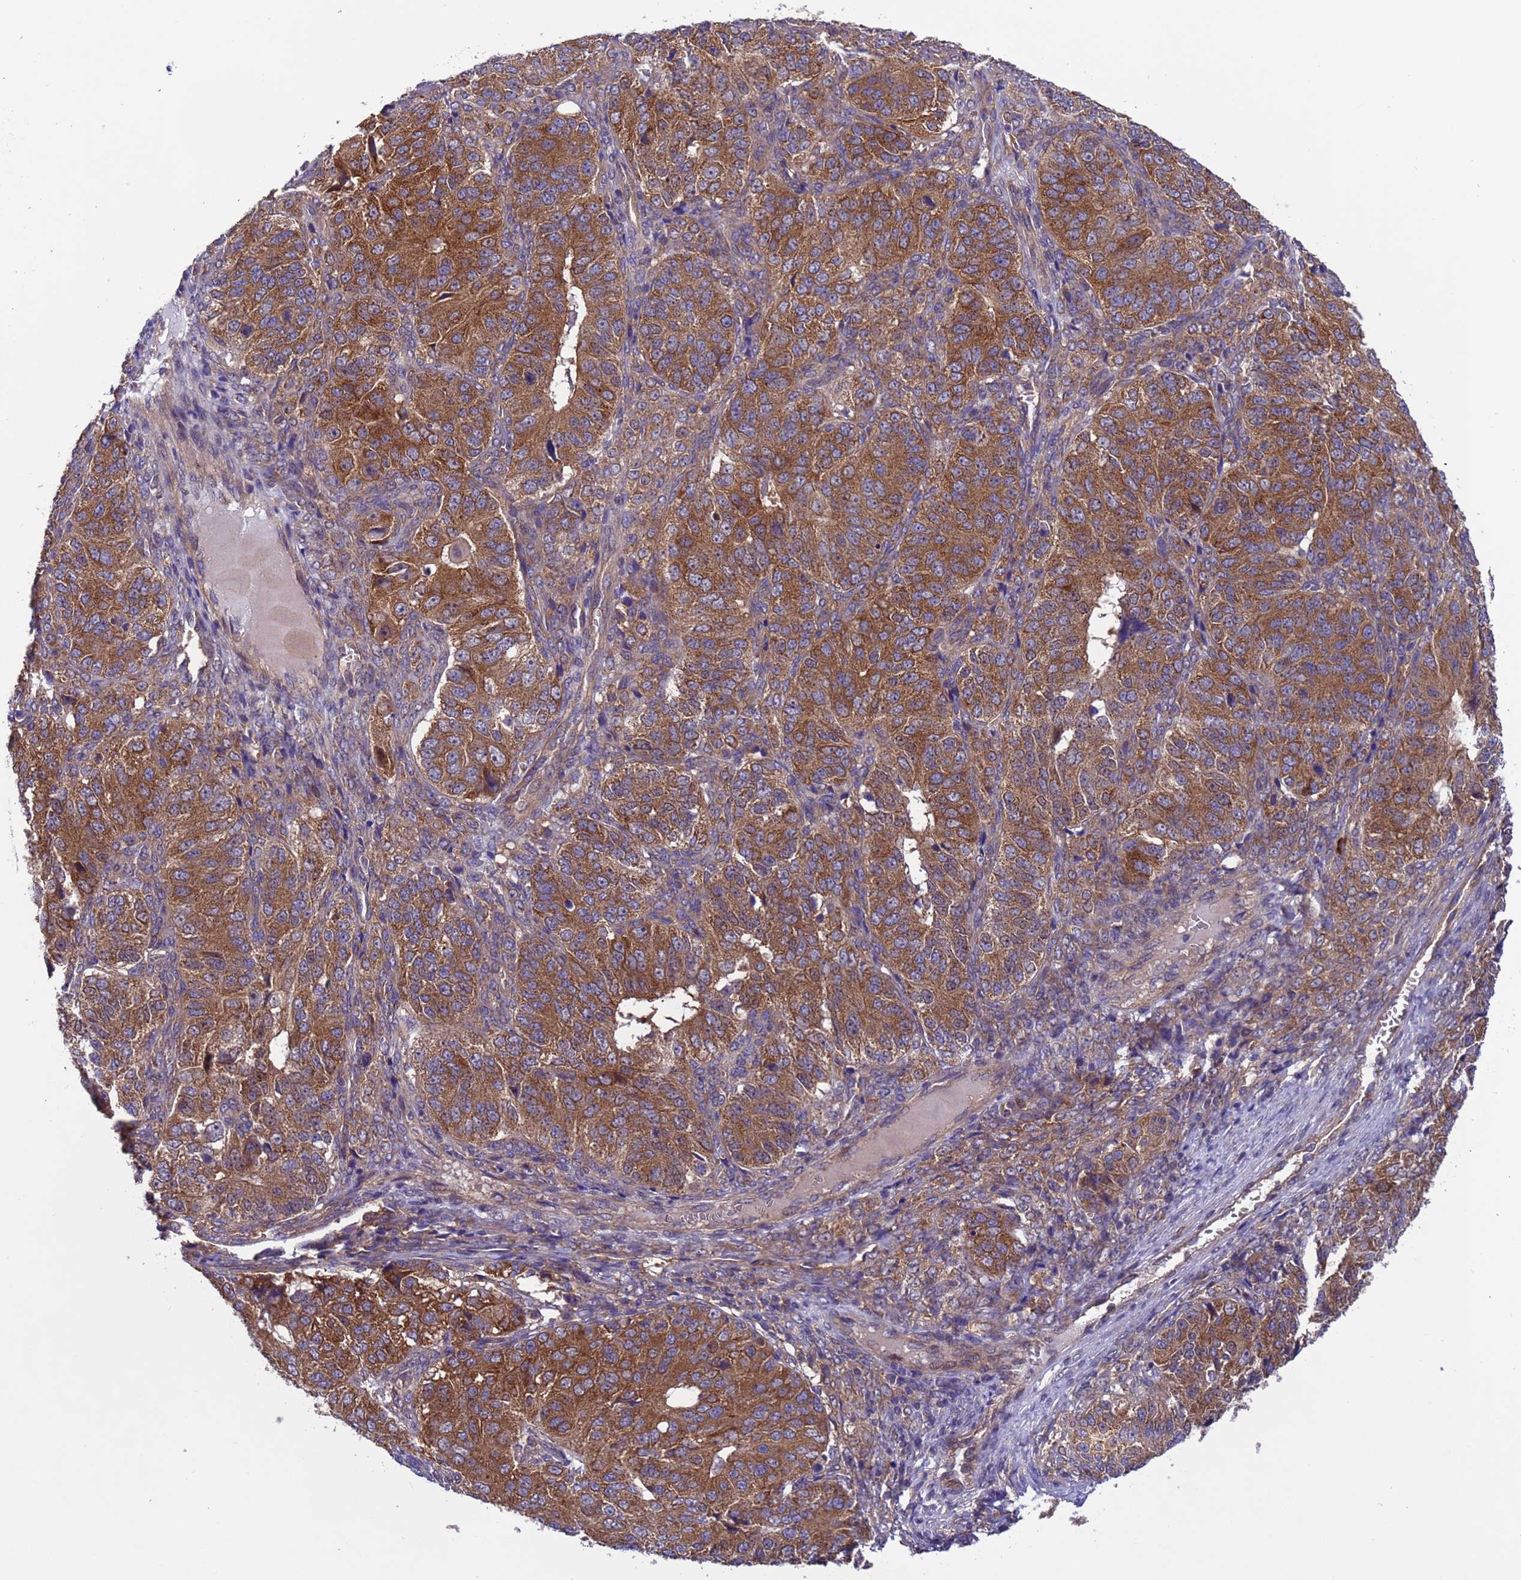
{"staining": {"intensity": "strong", "quantity": ">75%", "location": "cytoplasmic/membranous"}, "tissue": "ovarian cancer", "cell_type": "Tumor cells", "image_type": "cancer", "snomed": [{"axis": "morphology", "description": "Carcinoma, endometroid"}, {"axis": "topography", "description": "Ovary"}], "caption": "Brown immunohistochemical staining in ovarian endometroid carcinoma exhibits strong cytoplasmic/membranous expression in about >75% of tumor cells. (DAB (3,3'-diaminobenzidine) IHC with brightfield microscopy, high magnification).", "gene": "ARHGAP12", "patient": {"sex": "female", "age": 51}}